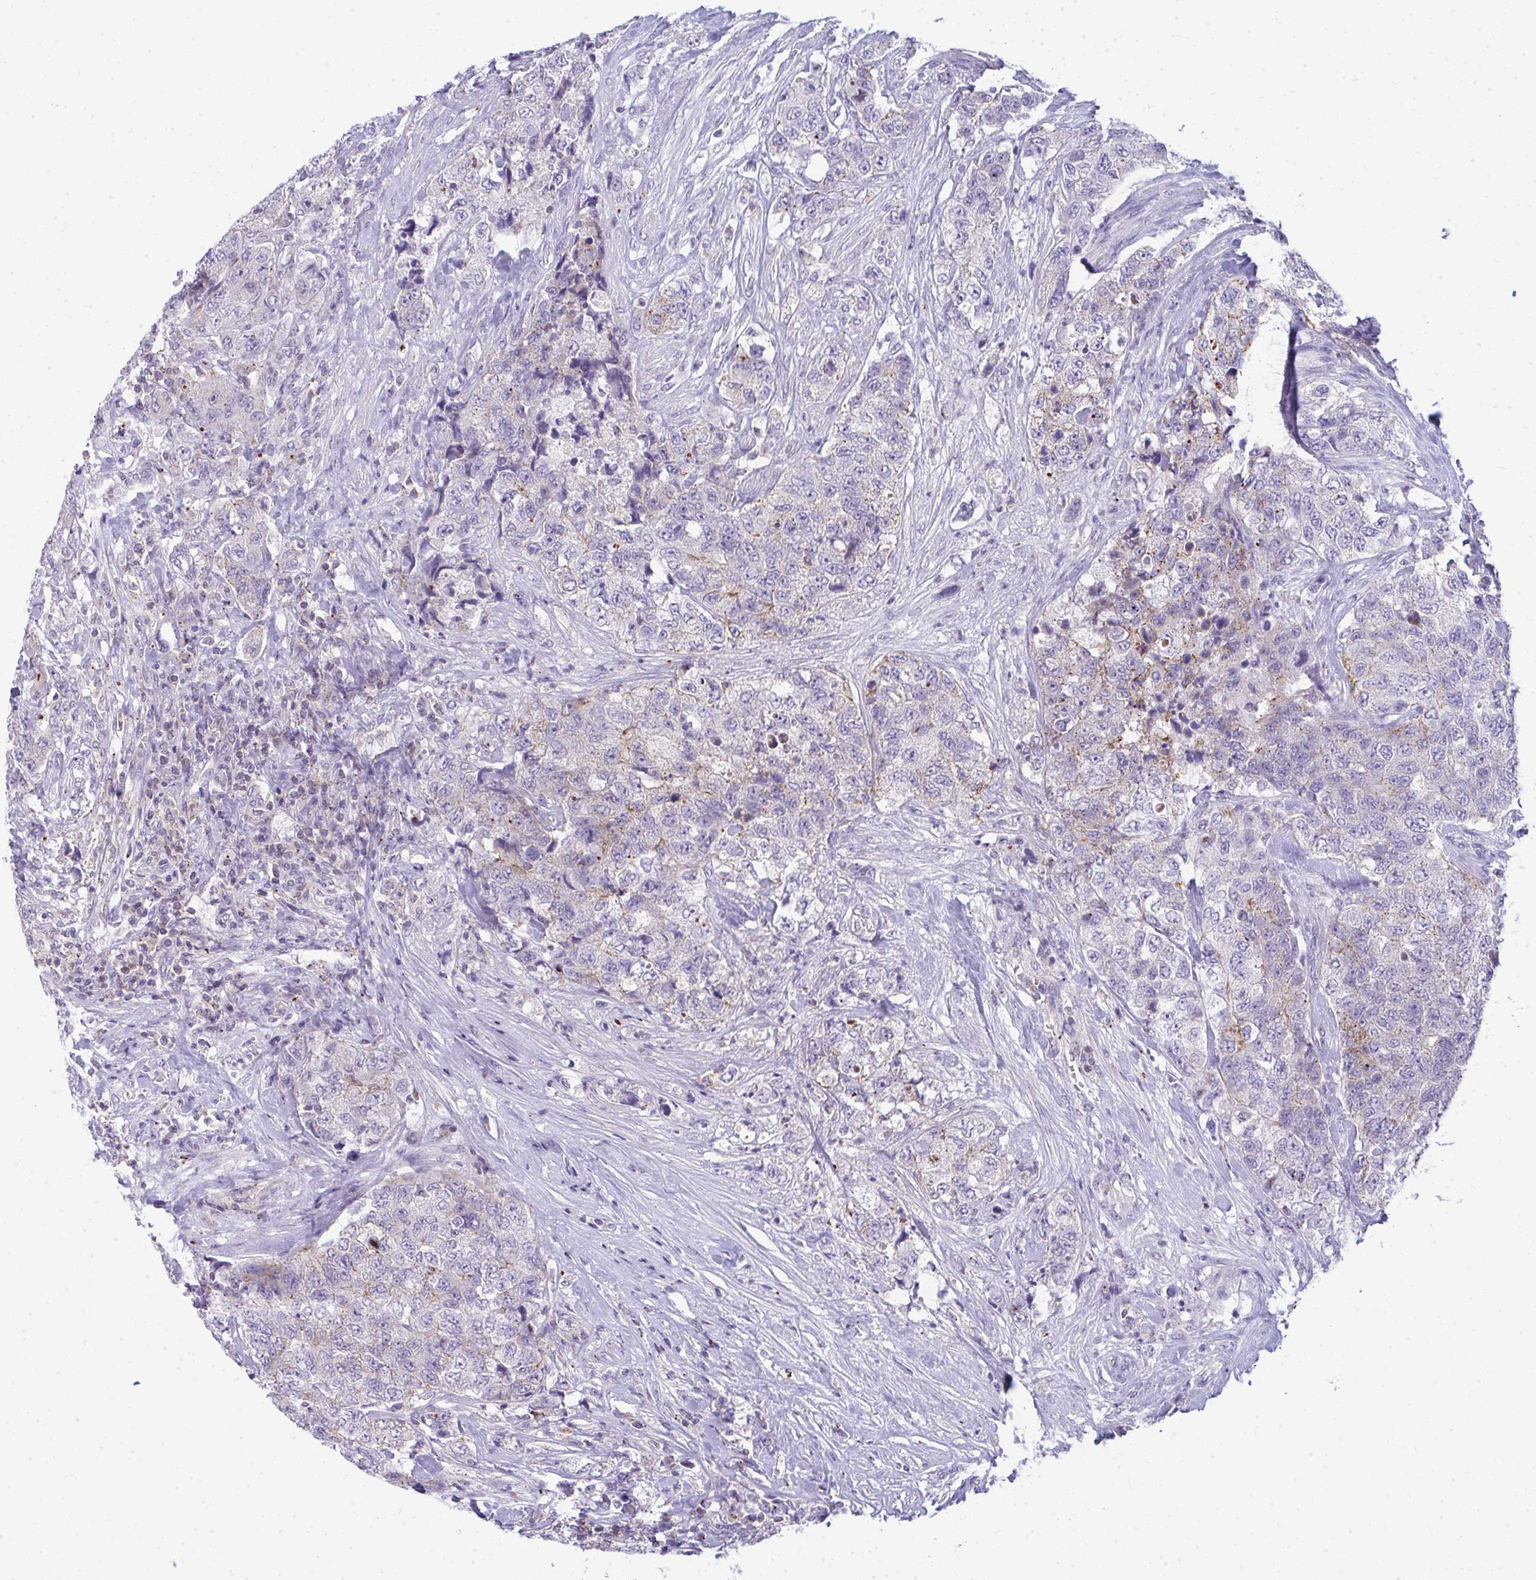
{"staining": {"intensity": "negative", "quantity": "none", "location": "none"}, "tissue": "urothelial cancer", "cell_type": "Tumor cells", "image_type": "cancer", "snomed": [{"axis": "morphology", "description": "Urothelial carcinoma, High grade"}, {"axis": "topography", "description": "Urinary bladder"}], "caption": "The immunohistochemistry photomicrograph has no significant staining in tumor cells of high-grade urothelial carcinoma tissue.", "gene": "VPS4B", "patient": {"sex": "female", "age": 78}}